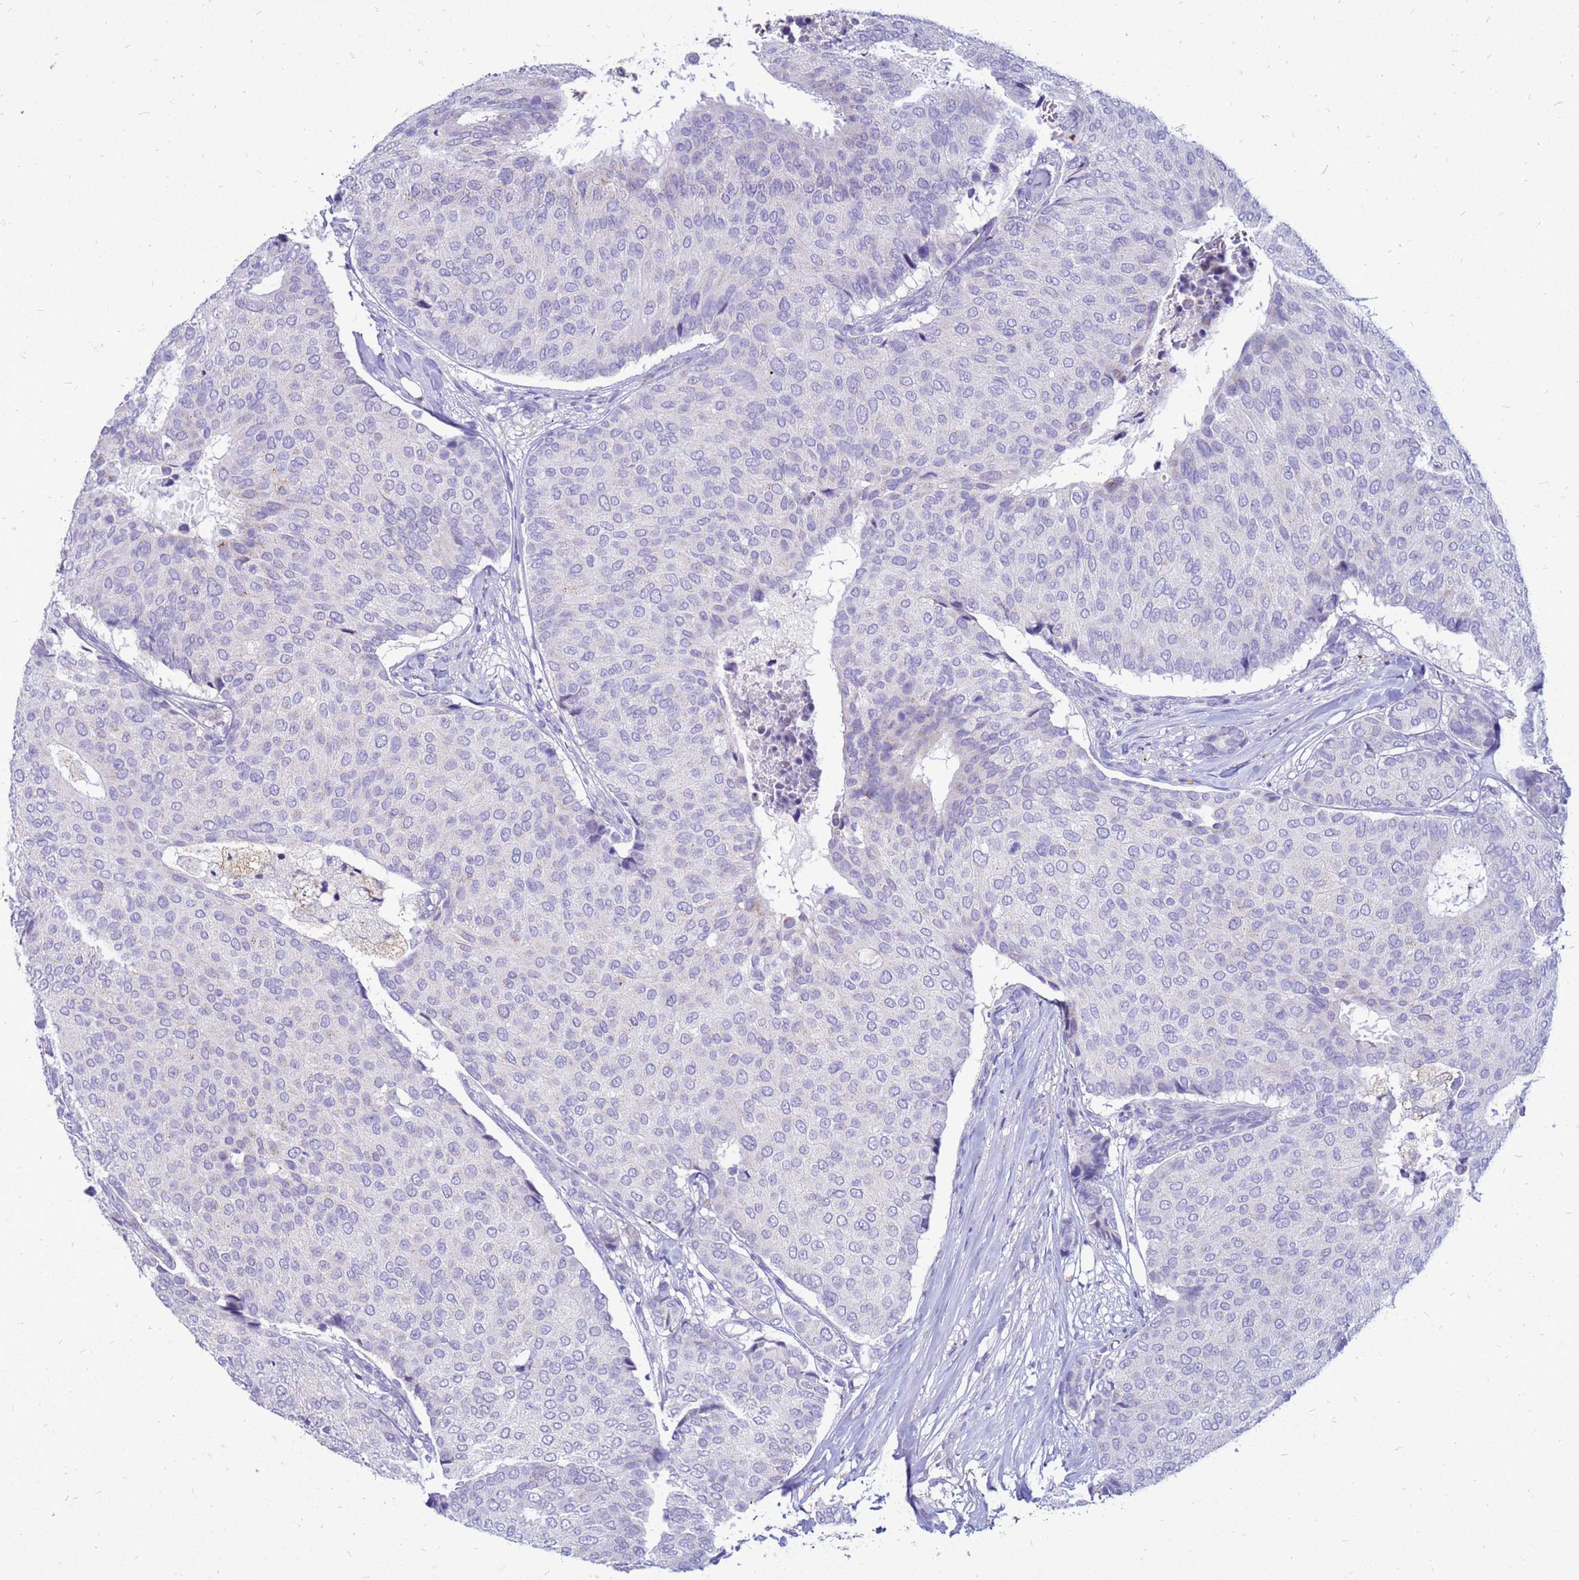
{"staining": {"intensity": "negative", "quantity": "none", "location": "none"}, "tissue": "breast cancer", "cell_type": "Tumor cells", "image_type": "cancer", "snomed": [{"axis": "morphology", "description": "Duct carcinoma"}, {"axis": "topography", "description": "Breast"}], "caption": "Tumor cells are negative for brown protein staining in breast infiltrating ductal carcinoma.", "gene": "AKR1C1", "patient": {"sex": "female", "age": 75}}